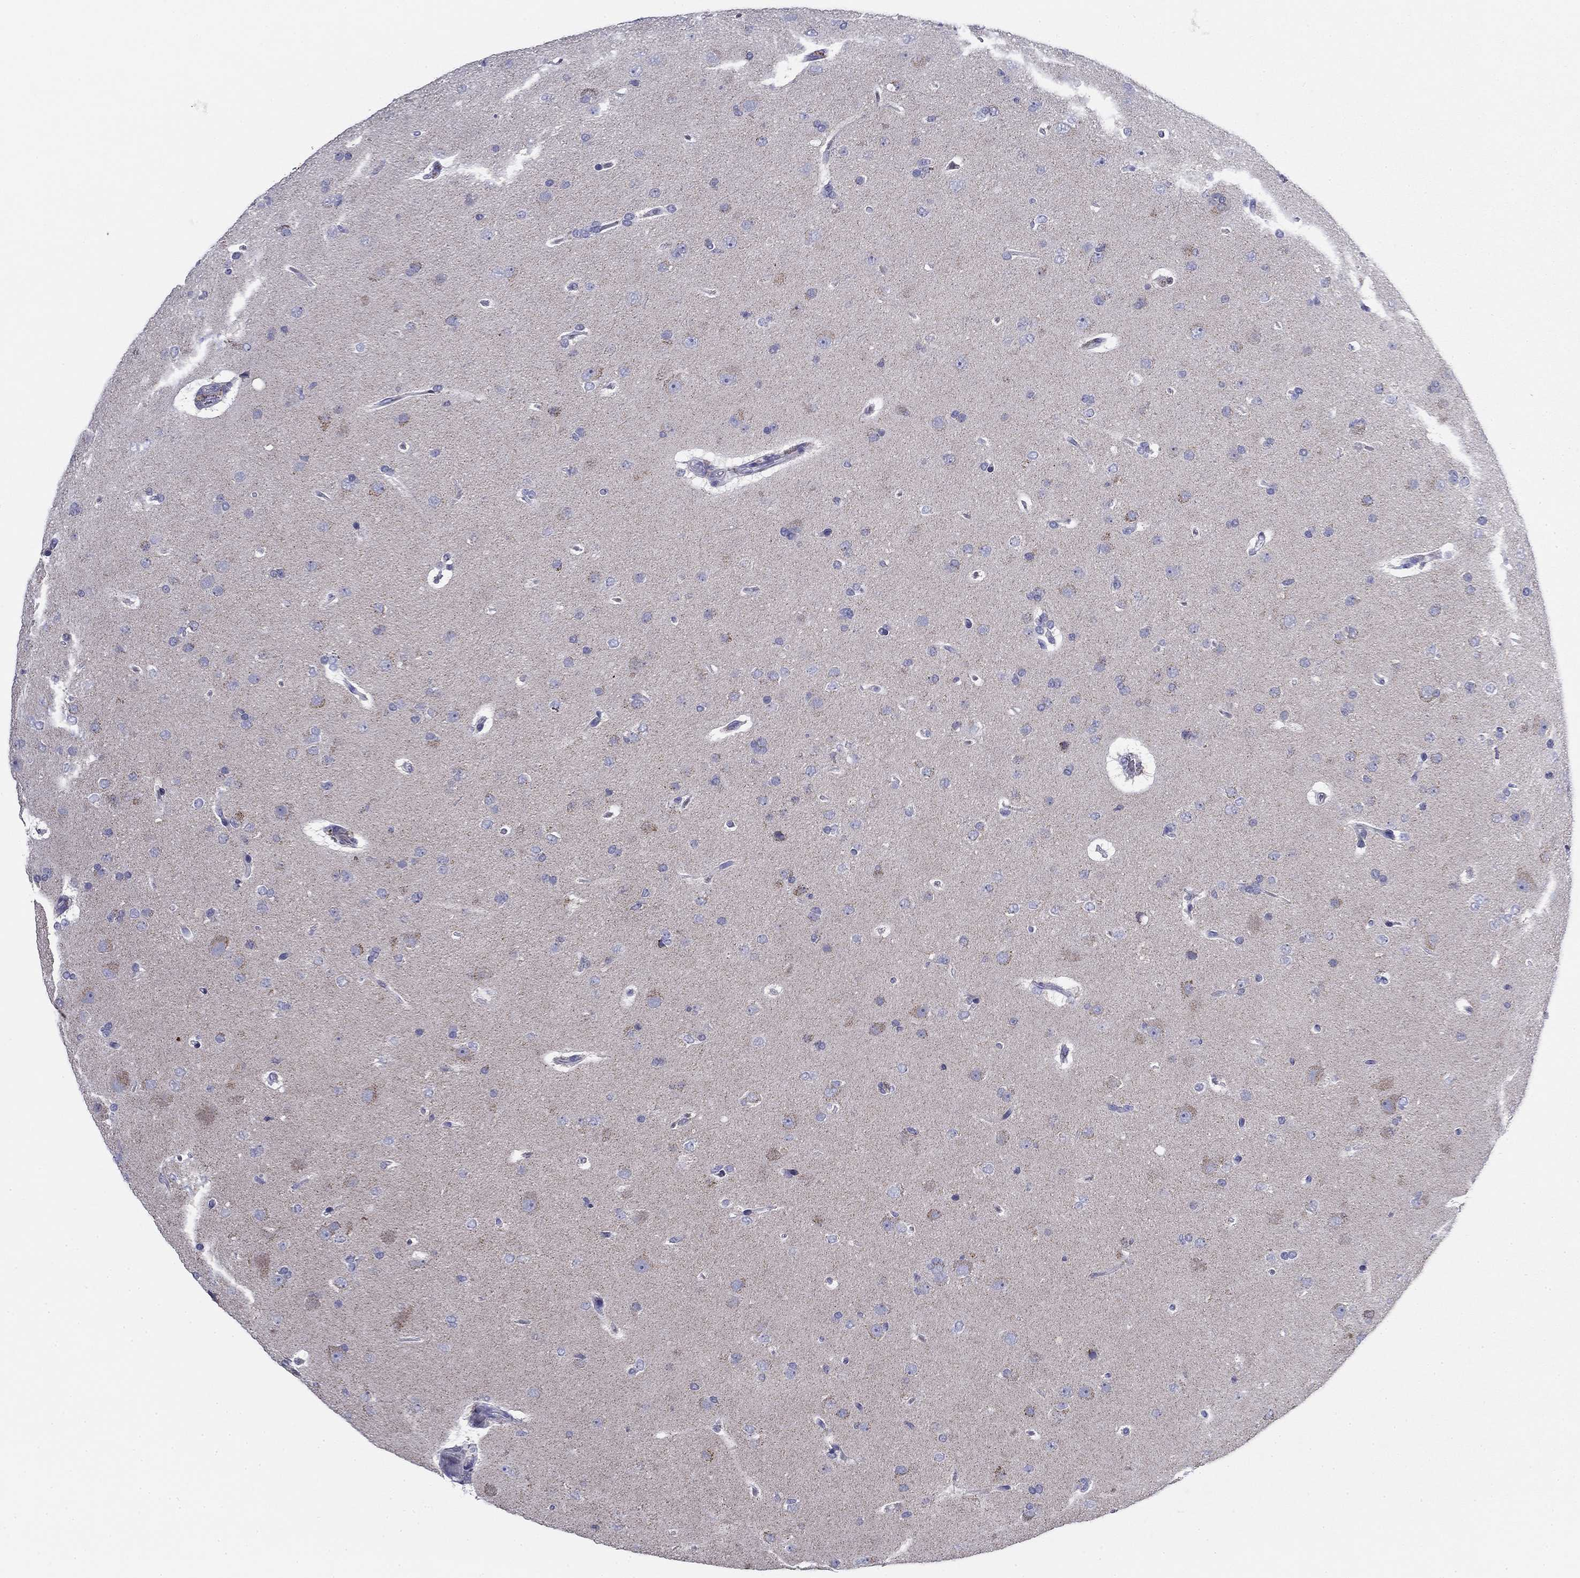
{"staining": {"intensity": "weak", "quantity": "<25%", "location": "cytoplasmic/membranous"}, "tissue": "glioma", "cell_type": "Tumor cells", "image_type": "cancer", "snomed": [{"axis": "morphology", "description": "Glioma, malignant, NOS"}, {"axis": "topography", "description": "Cerebral cortex"}], "caption": "This is an IHC photomicrograph of malignant glioma. There is no expression in tumor cells.", "gene": "ZP2", "patient": {"sex": "male", "age": 58}}